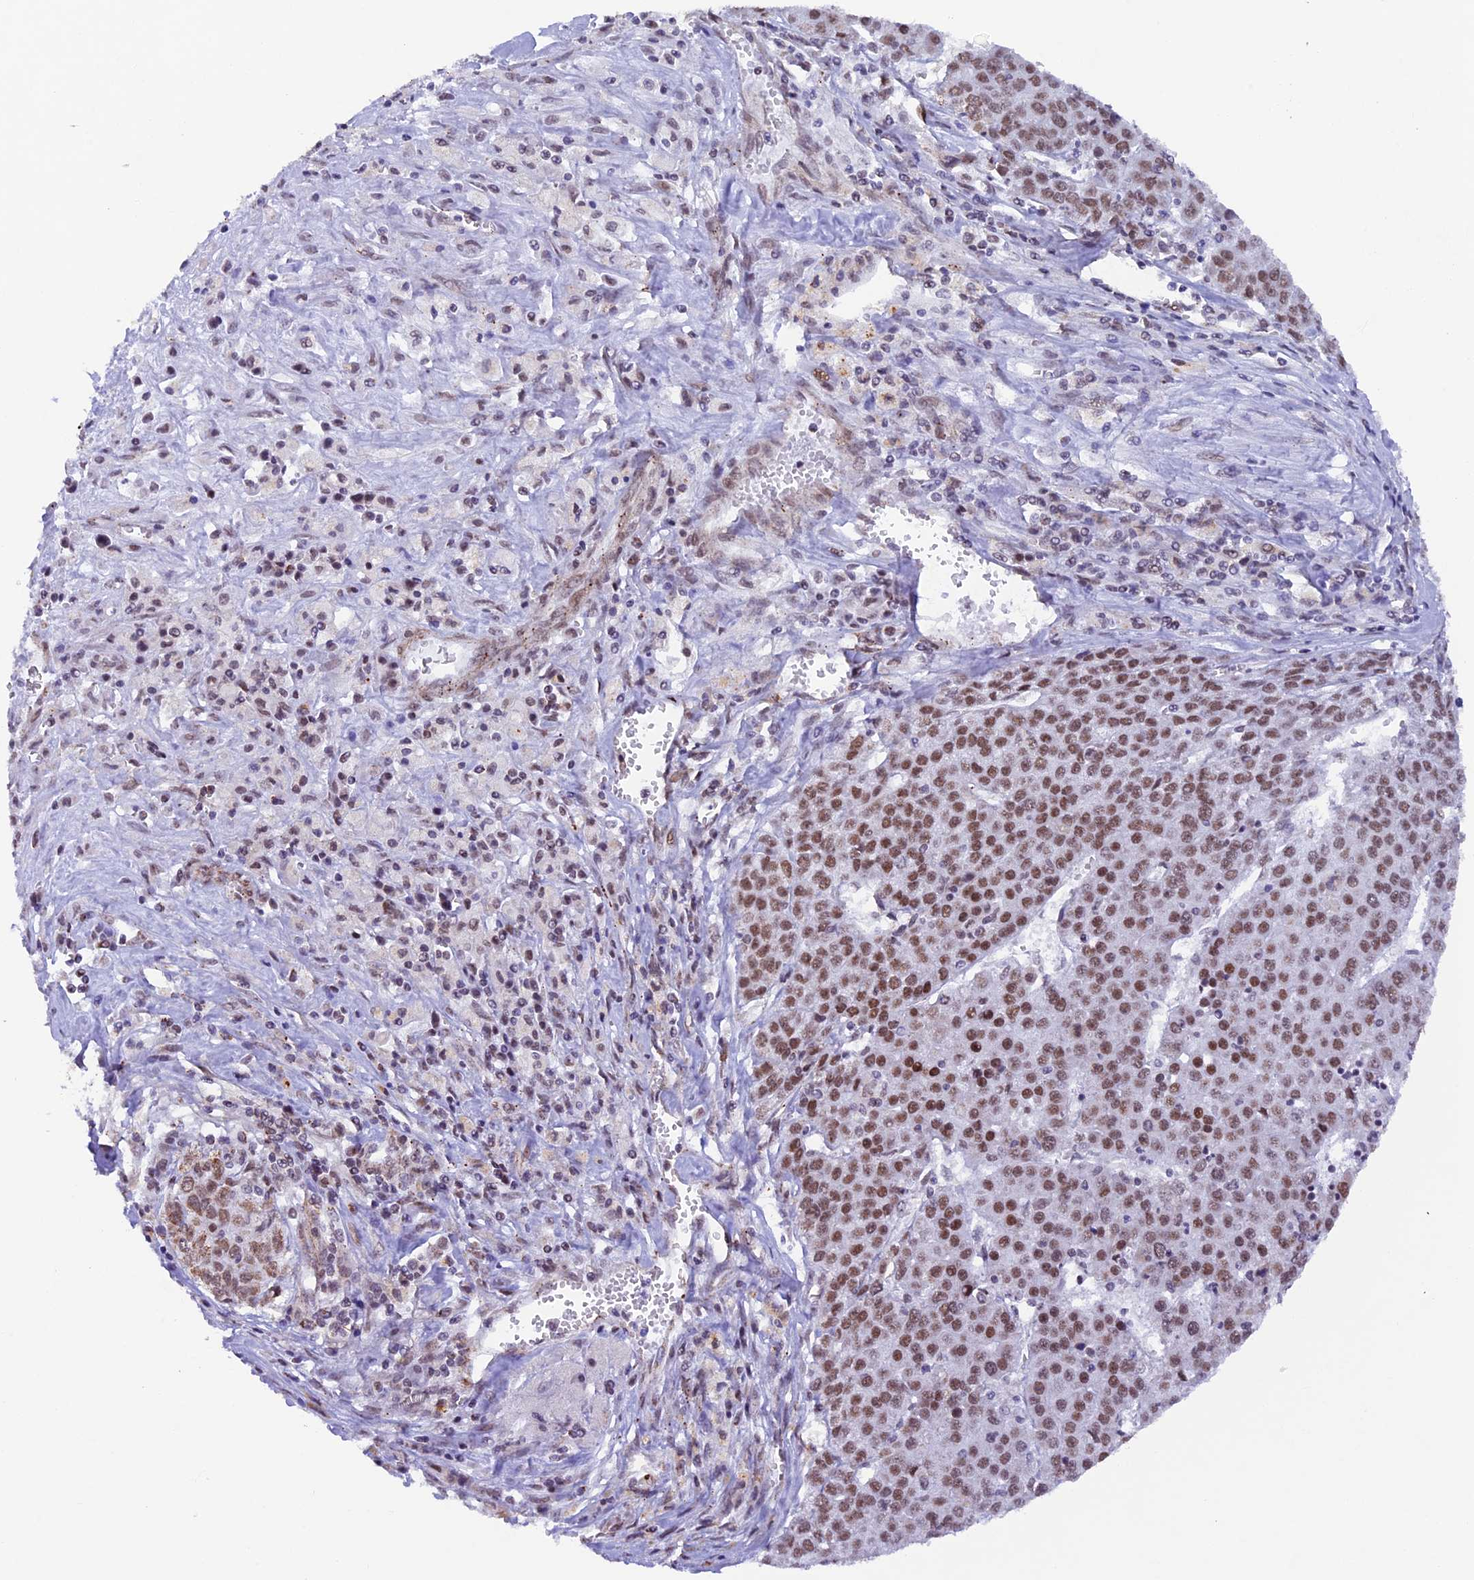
{"staining": {"intensity": "moderate", "quantity": ">75%", "location": "cytoplasmic/membranous,nuclear"}, "tissue": "liver cancer", "cell_type": "Tumor cells", "image_type": "cancer", "snomed": [{"axis": "morphology", "description": "Carcinoma, Hepatocellular, NOS"}, {"axis": "topography", "description": "Liver"}], "caption": "Liver cancer (hepatocellular carcinoma) stained with a brown dye demonstrates moderate cytoplasmic/membranous and nuclear positive positivity in about >75% of tumor cells.", "gene": "TFAM", "patient": {"sex": "female", "age": 53}}